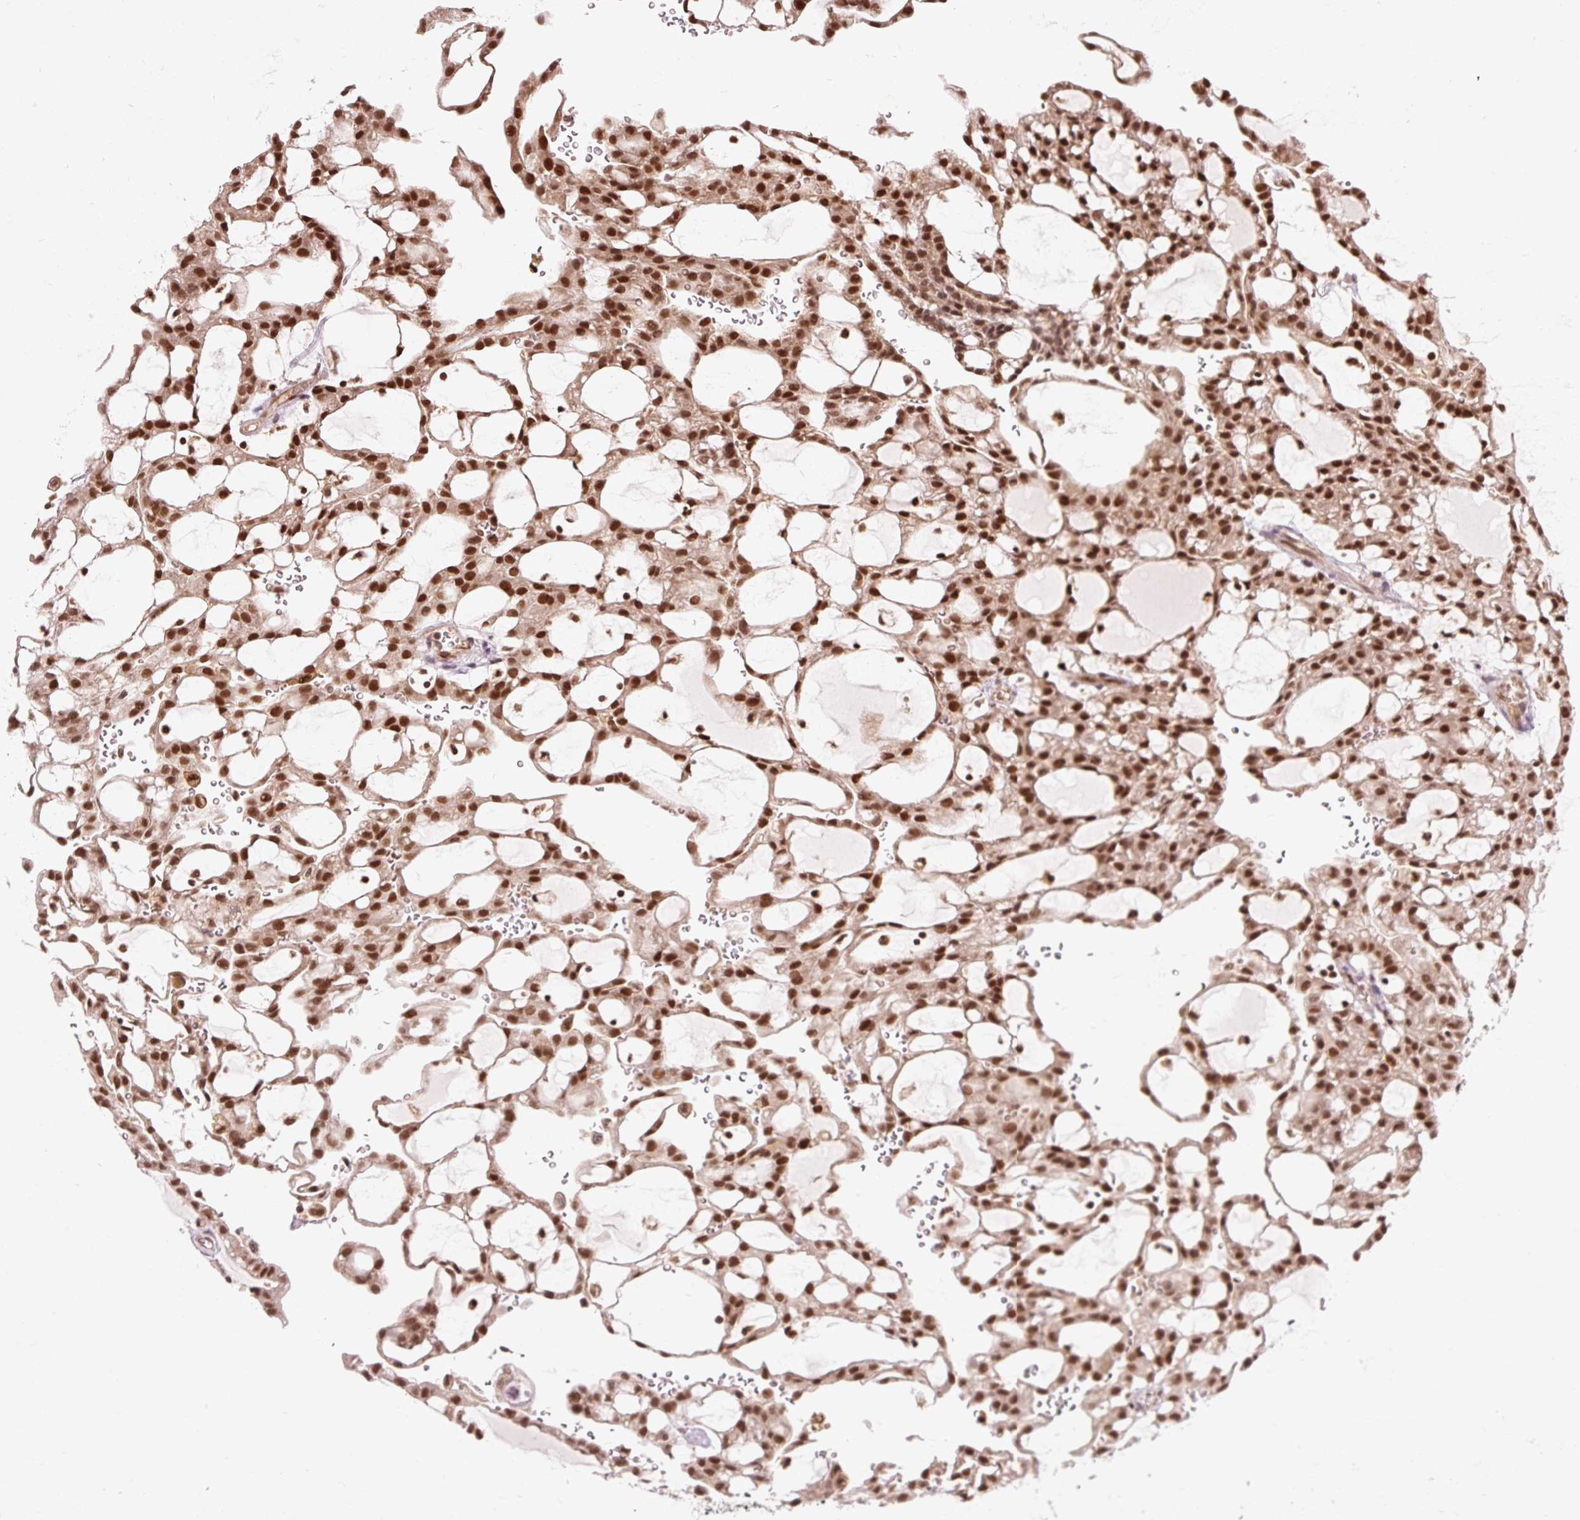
{"staining": {"intensity": "strong", "quantity": ">75%", "location": "nuclear"}, "tissue": "renal cancer", "cell_type": "Tumor cells", "image_type": "cancer", "snomed": [{"axis": "morphology", "description": "Adenocarcinoma, NOS"}, {"axis": "topography", "description": "Kidney"}], "caption": "Renal adenocarcinoma tissue exhibits strong nuclear positivity in approximately >75% of tumor cells The protein is shown in brown color, while the nuclei are stained blue.", "gene": "CSTF1", "patient": {"sex": "male", "age": 63}}